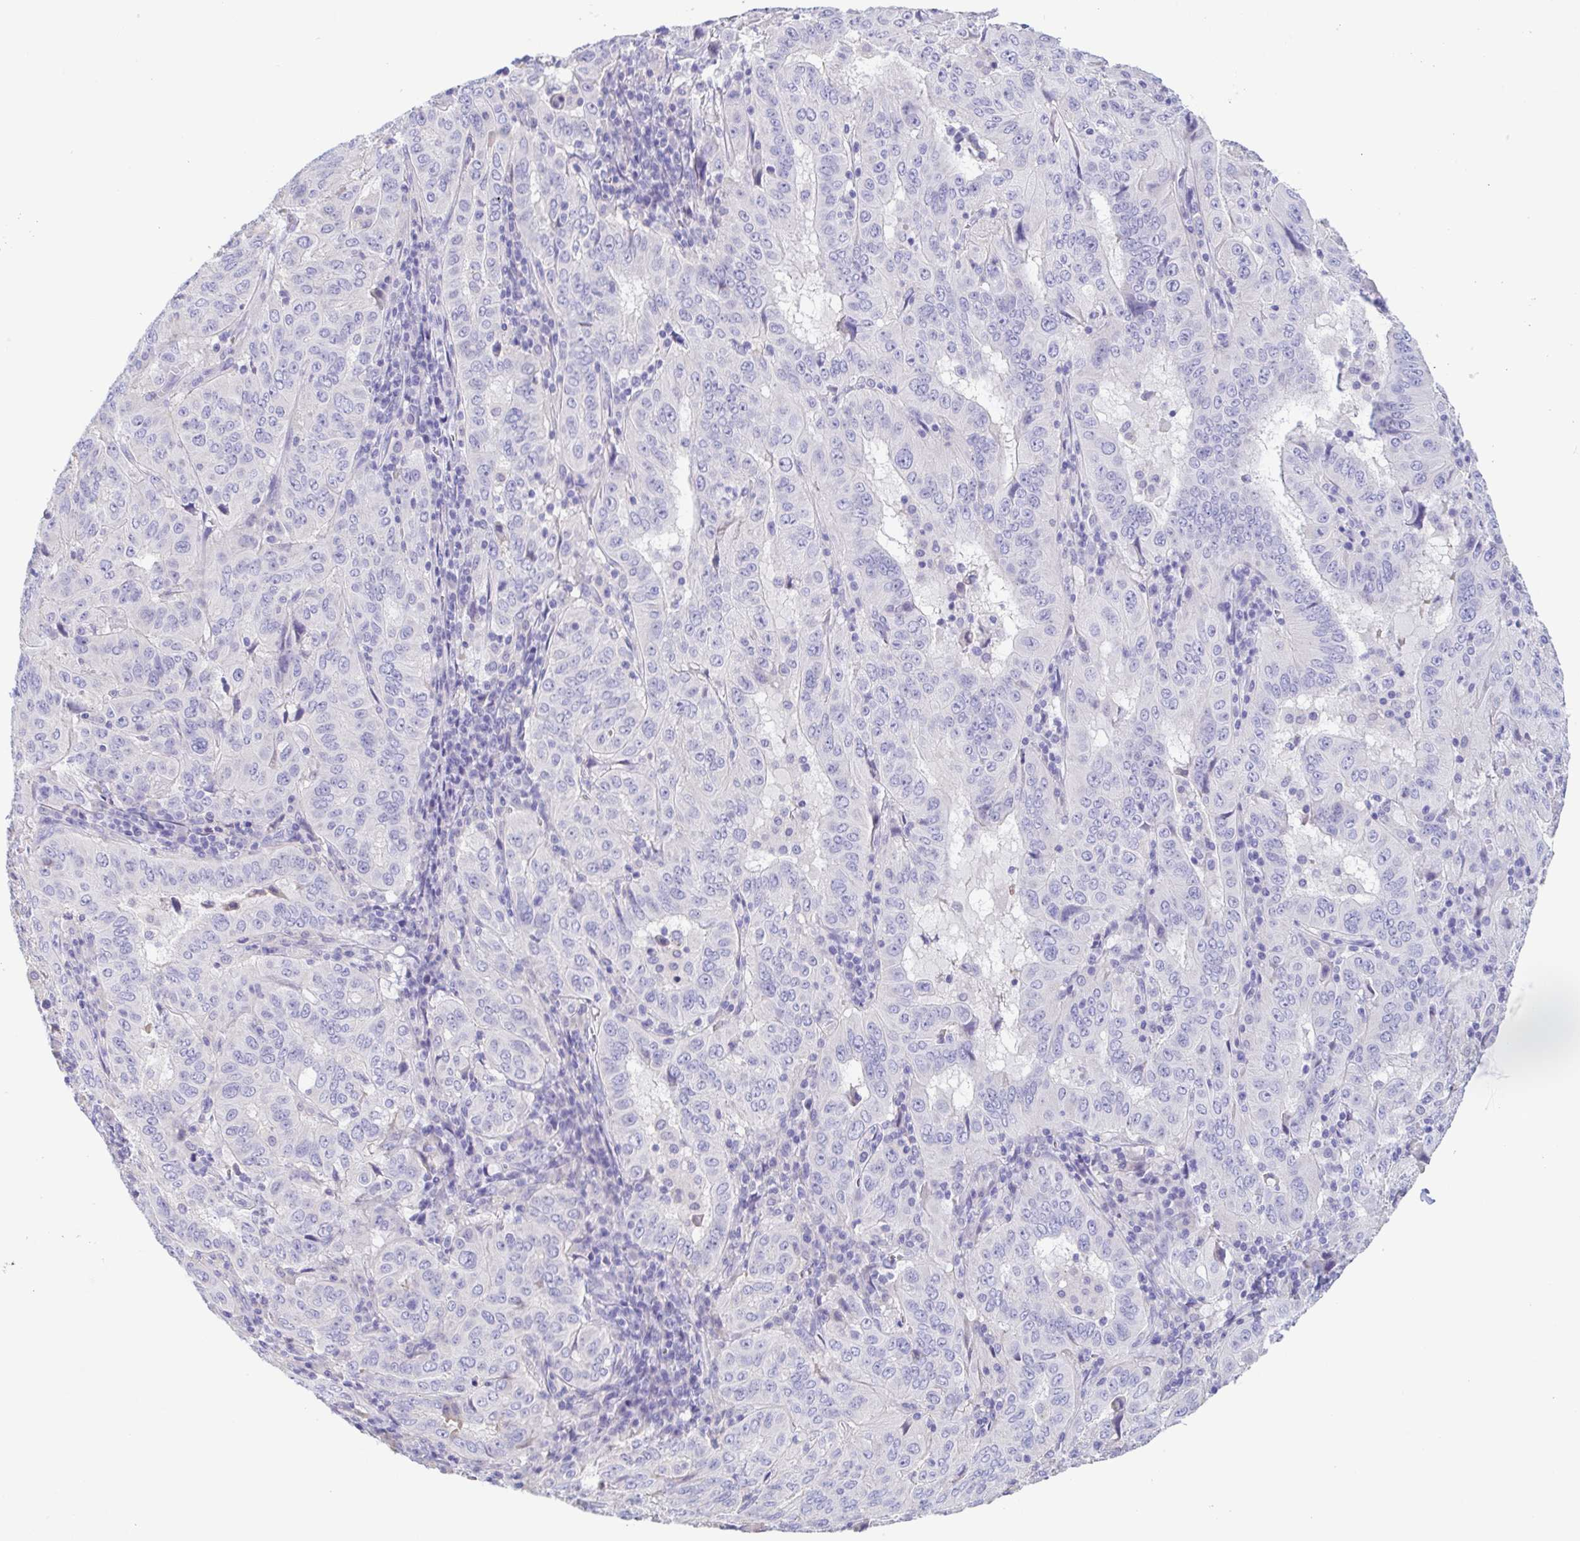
{"staining": {"intensity": "negative", "quantity": "none", "location": "none"}, "tissue": "pancreatic cancer", "cell_type": "Tumor cells", "image_type": "cancer", "snomed": [{"axis": "morphology", "description": "Adenocarcinoma, NOS"}, {"axis": "topography", "description": "Pancreas"}], "caption": "This is an immunohistochemistry (IHC) photomicrograph of adenocarcinoma (pancreatic). There is no expression in tumor cells.", "gene": "TREH", "patient": {"sex": "male", "age": 63}}